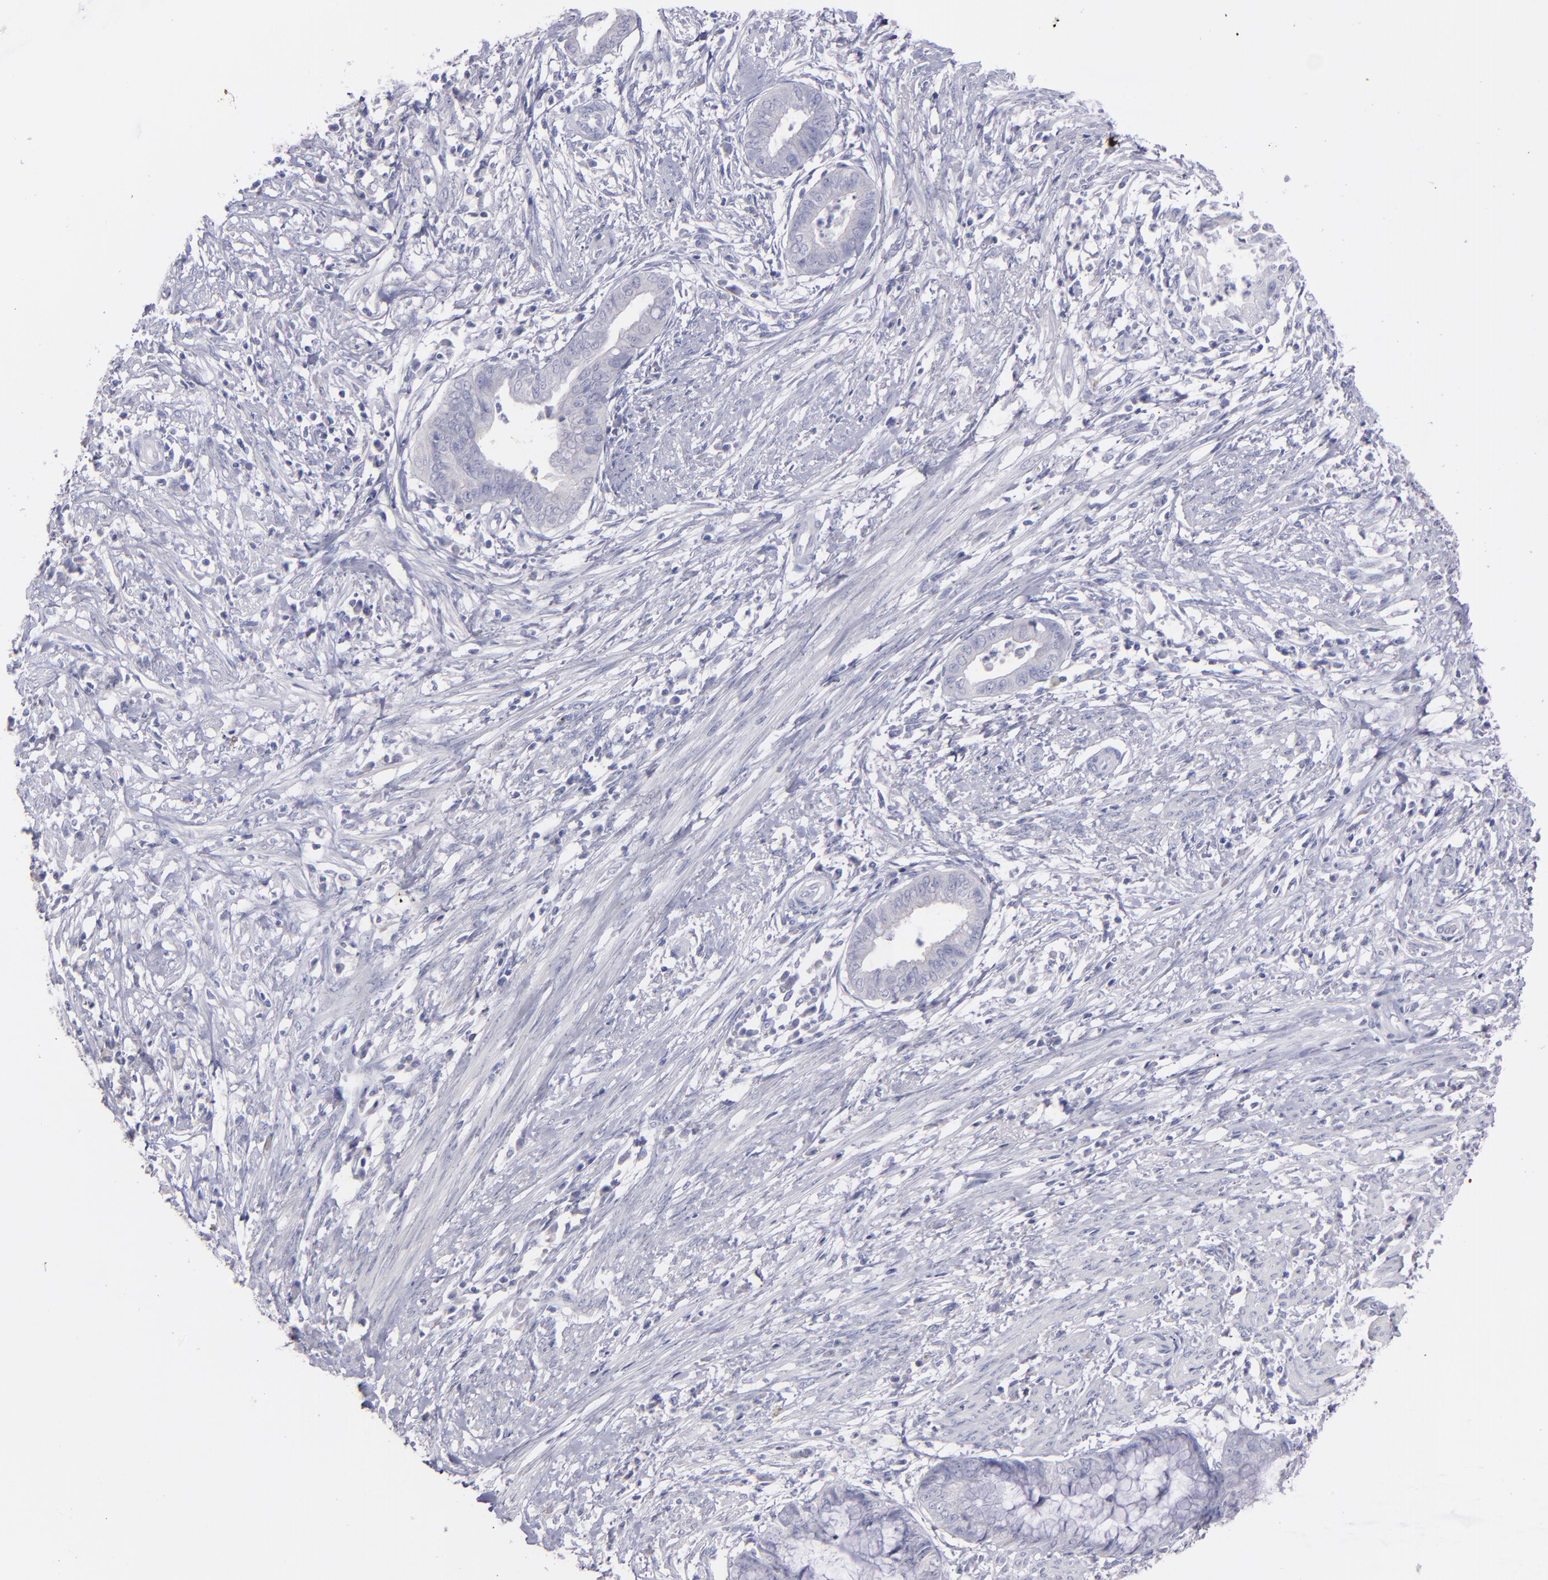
{"staining": {"intensity": "negative", "quantity": "none", "location": "none"}, "tissue": "endometrial cancer", "cell_type": "Tumor cells", "image_type": "cancer", "snomed": [{"axis": "morphology", "description": "Necrosis, NOS"}, {"axis": "morphology", "description": "Adenocarcinoma, NOS"}, {"axis": "topography", "description": "Endometrium"}], "caption": "Image shows no significant protein staining in tumor cells of endometrial cancer (adenocarcinoma). (Brightfield microscopy of DAB immunohistochemistry at high magnification).", "gene": "SNAP25", "patient": {"sex": "female", "age": 79}}